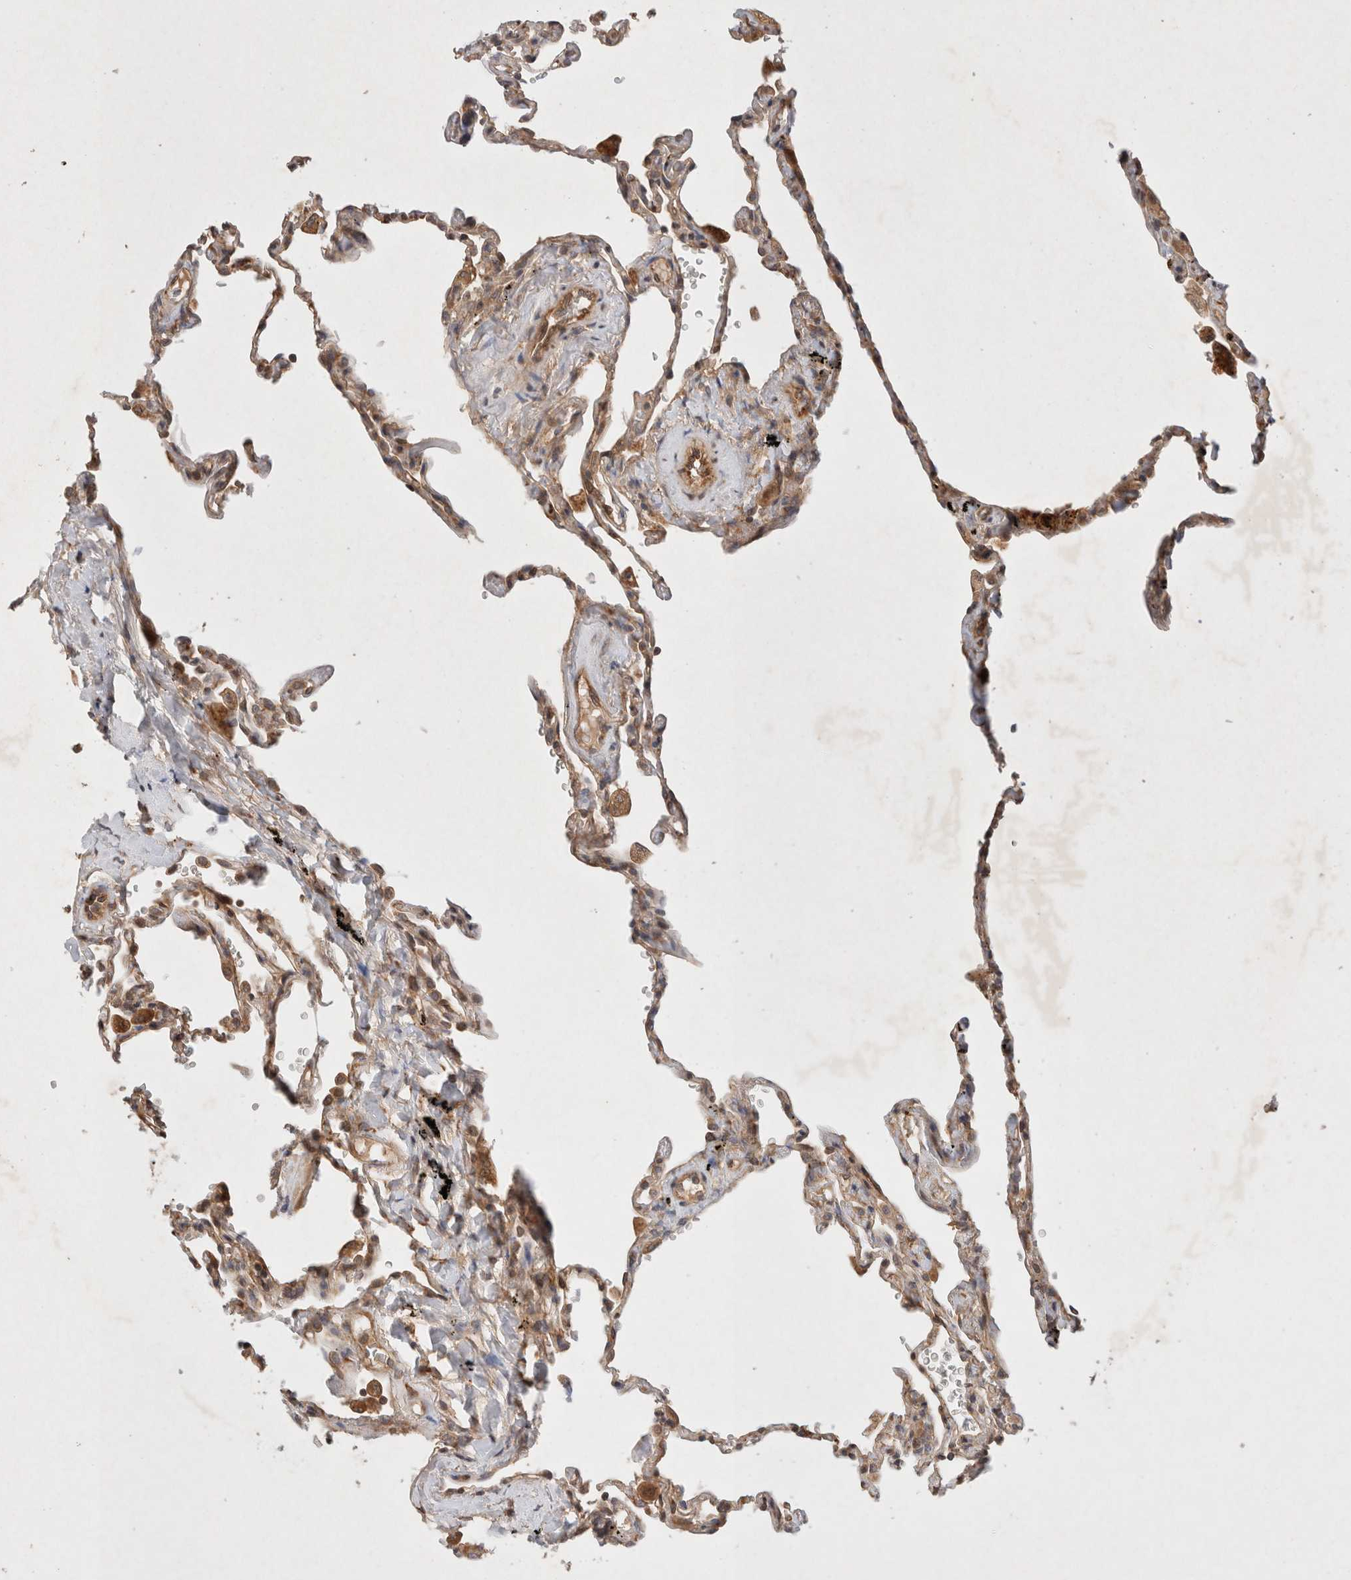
{"staining": {"intensity": "moderate", "quantity": "25%-75%", "location": "cytoplasmic/membranous"}, "tissue": "lung", "cell_type": "Alveolar cells", "image_type": "normal", "snomed": [{"axis": "morphology", "description": "Normal tissue, NOS"}, {"axis": "topography", "description": "Lung"}], "caption": "Immunohistochemistry (IHC) image of unremarkable lung: lung stained using immunohistochemistry displays medium levels of moderate protein expression localized specifically in the cytoplasmic/membranous of alveolar cells, appearing as a cytoplasmic/membranous brown color.", "gene": "KLHL20", "patient": {"sex": "male", "age": 59}}